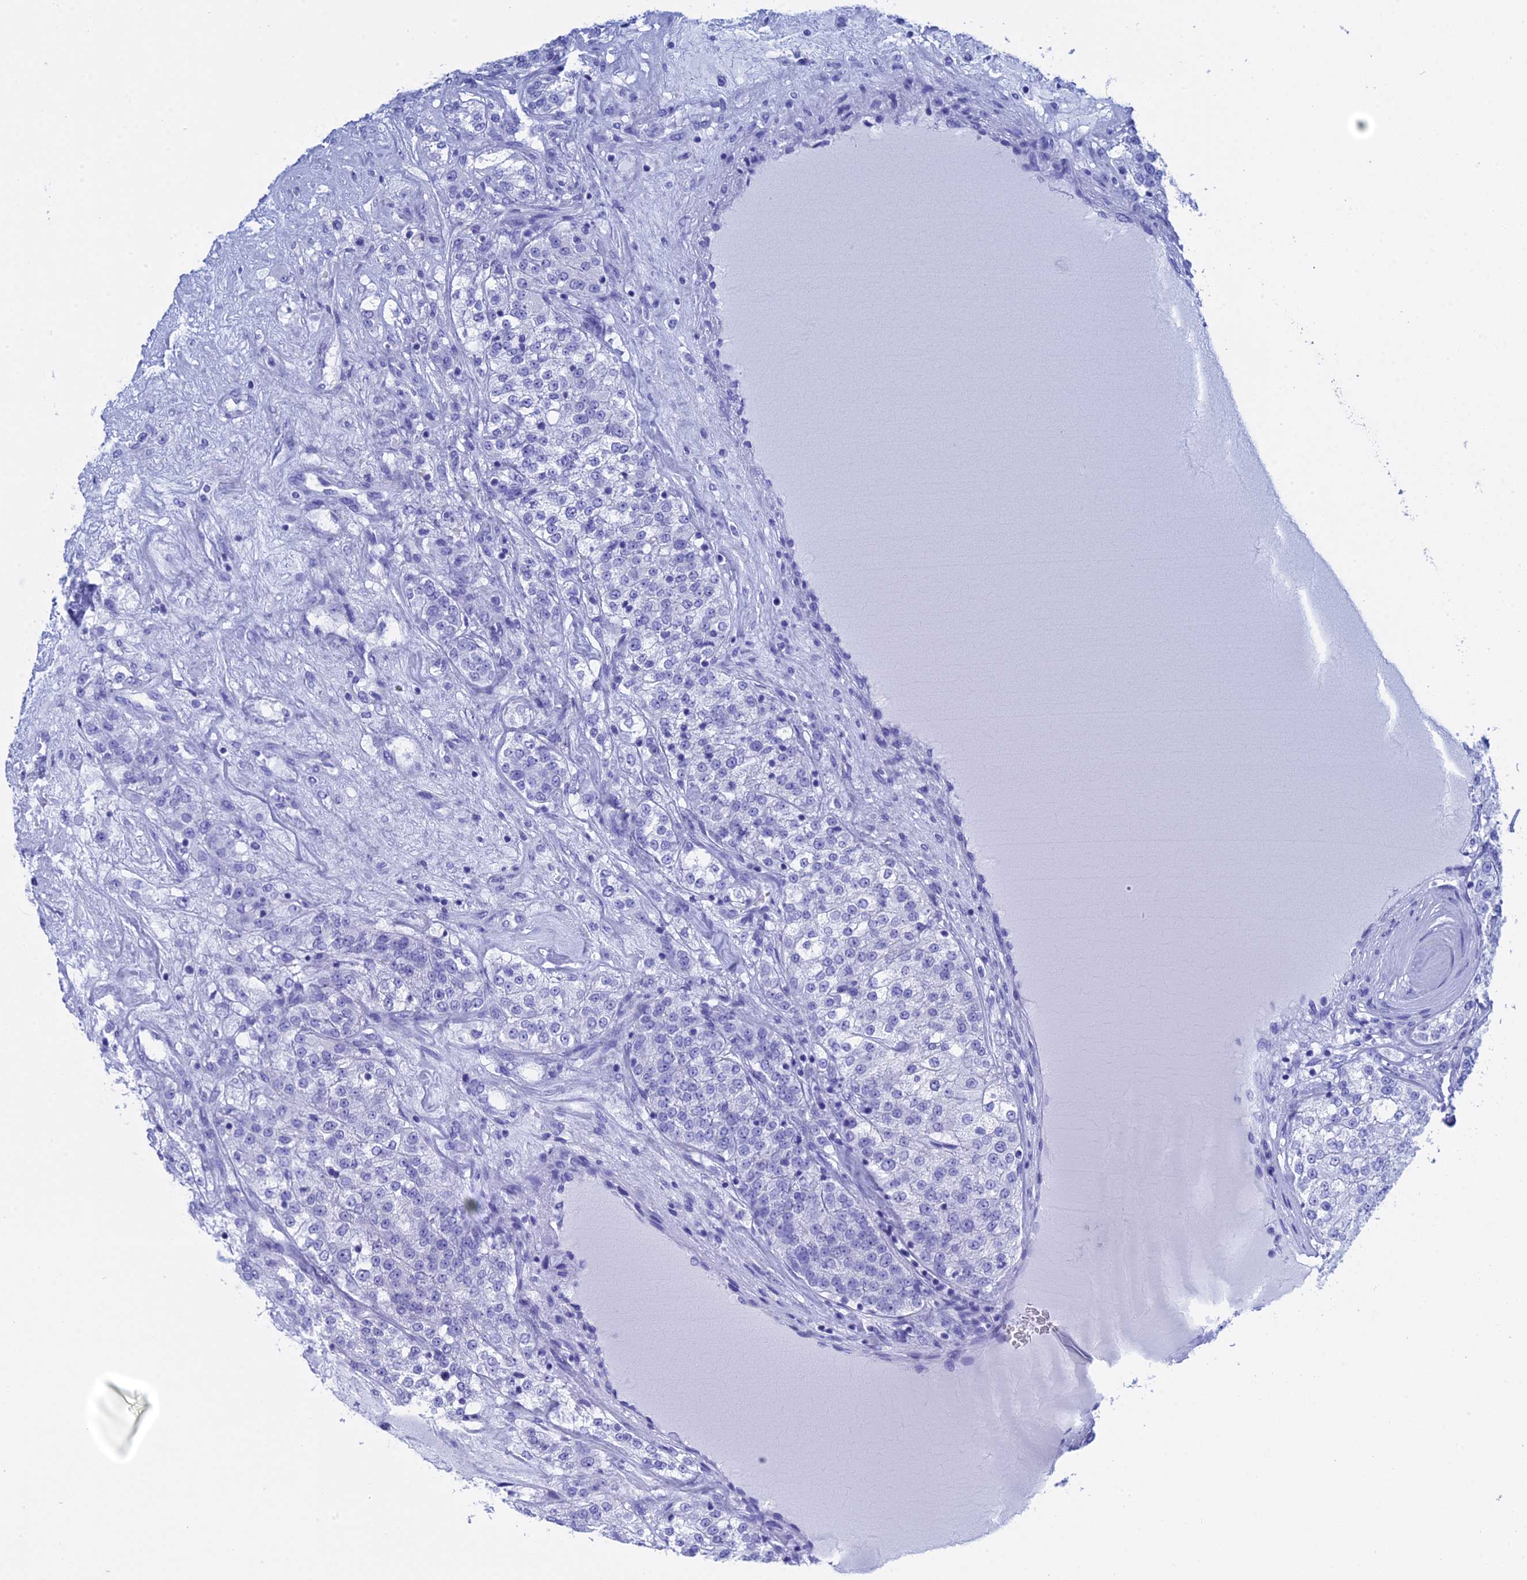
{"staining": {"intensity": "negative", "quantity": "none", "location": "none"}, "tissue": "renal cancer", "cell_type": "Tumor cells", "image_type": "cancer", "snomed": [{"axis": "morphology", "description": "Adenocarcinoma, NOS"}, {"axis": "topography", "description": "Kidney"}], "caption": "Renal adenocarcinoma was stained to show a protein in brown. There is no significant staining in tumor cells.", "gene": "TEX101", "patient": {"sex": "female", "age": 63}}